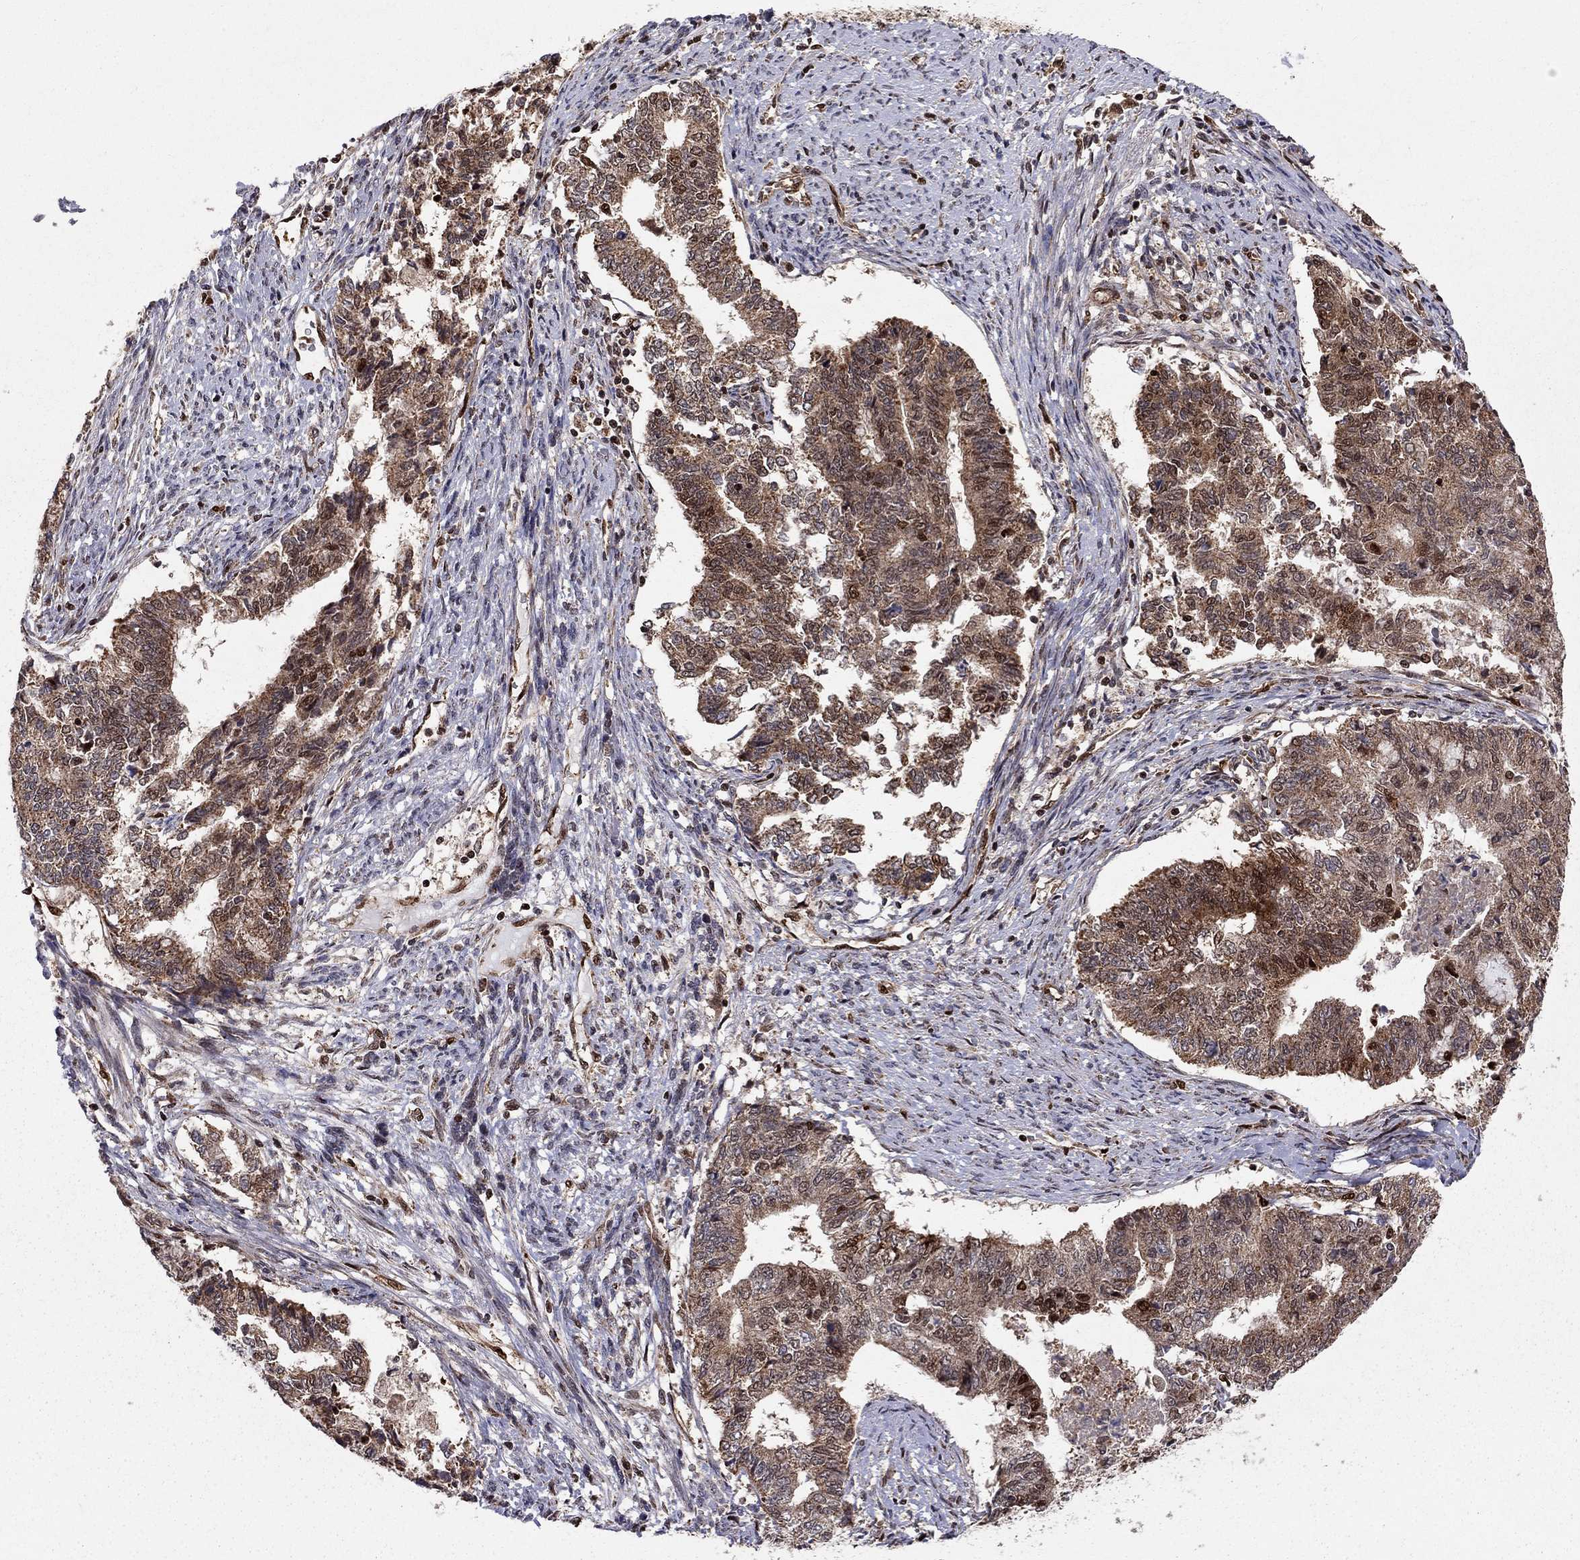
{"staining": {"intensity": "moderate", "quantity": ">75%", "location": "cytoplasmic/membranous"}, "tissue": "endometrial cancer", "cell_type": "Tumor cells", "image_type": "cancer", "snomed": [{"axis": "morphology", "description": "Adenocarcinoma, NOS"}, {"axis": "topography", "description": "Endometrium"}], "caption": "Moderate cytoplasmic/membranous protein expression is appreciated in about >75% of tumor cells in endometrial cancer. Immunohistochemistry stains the protein in brown and the nuclei are stained blue.", "gene": "ELOB", "patient": {"sex": "female", "age": 65}}